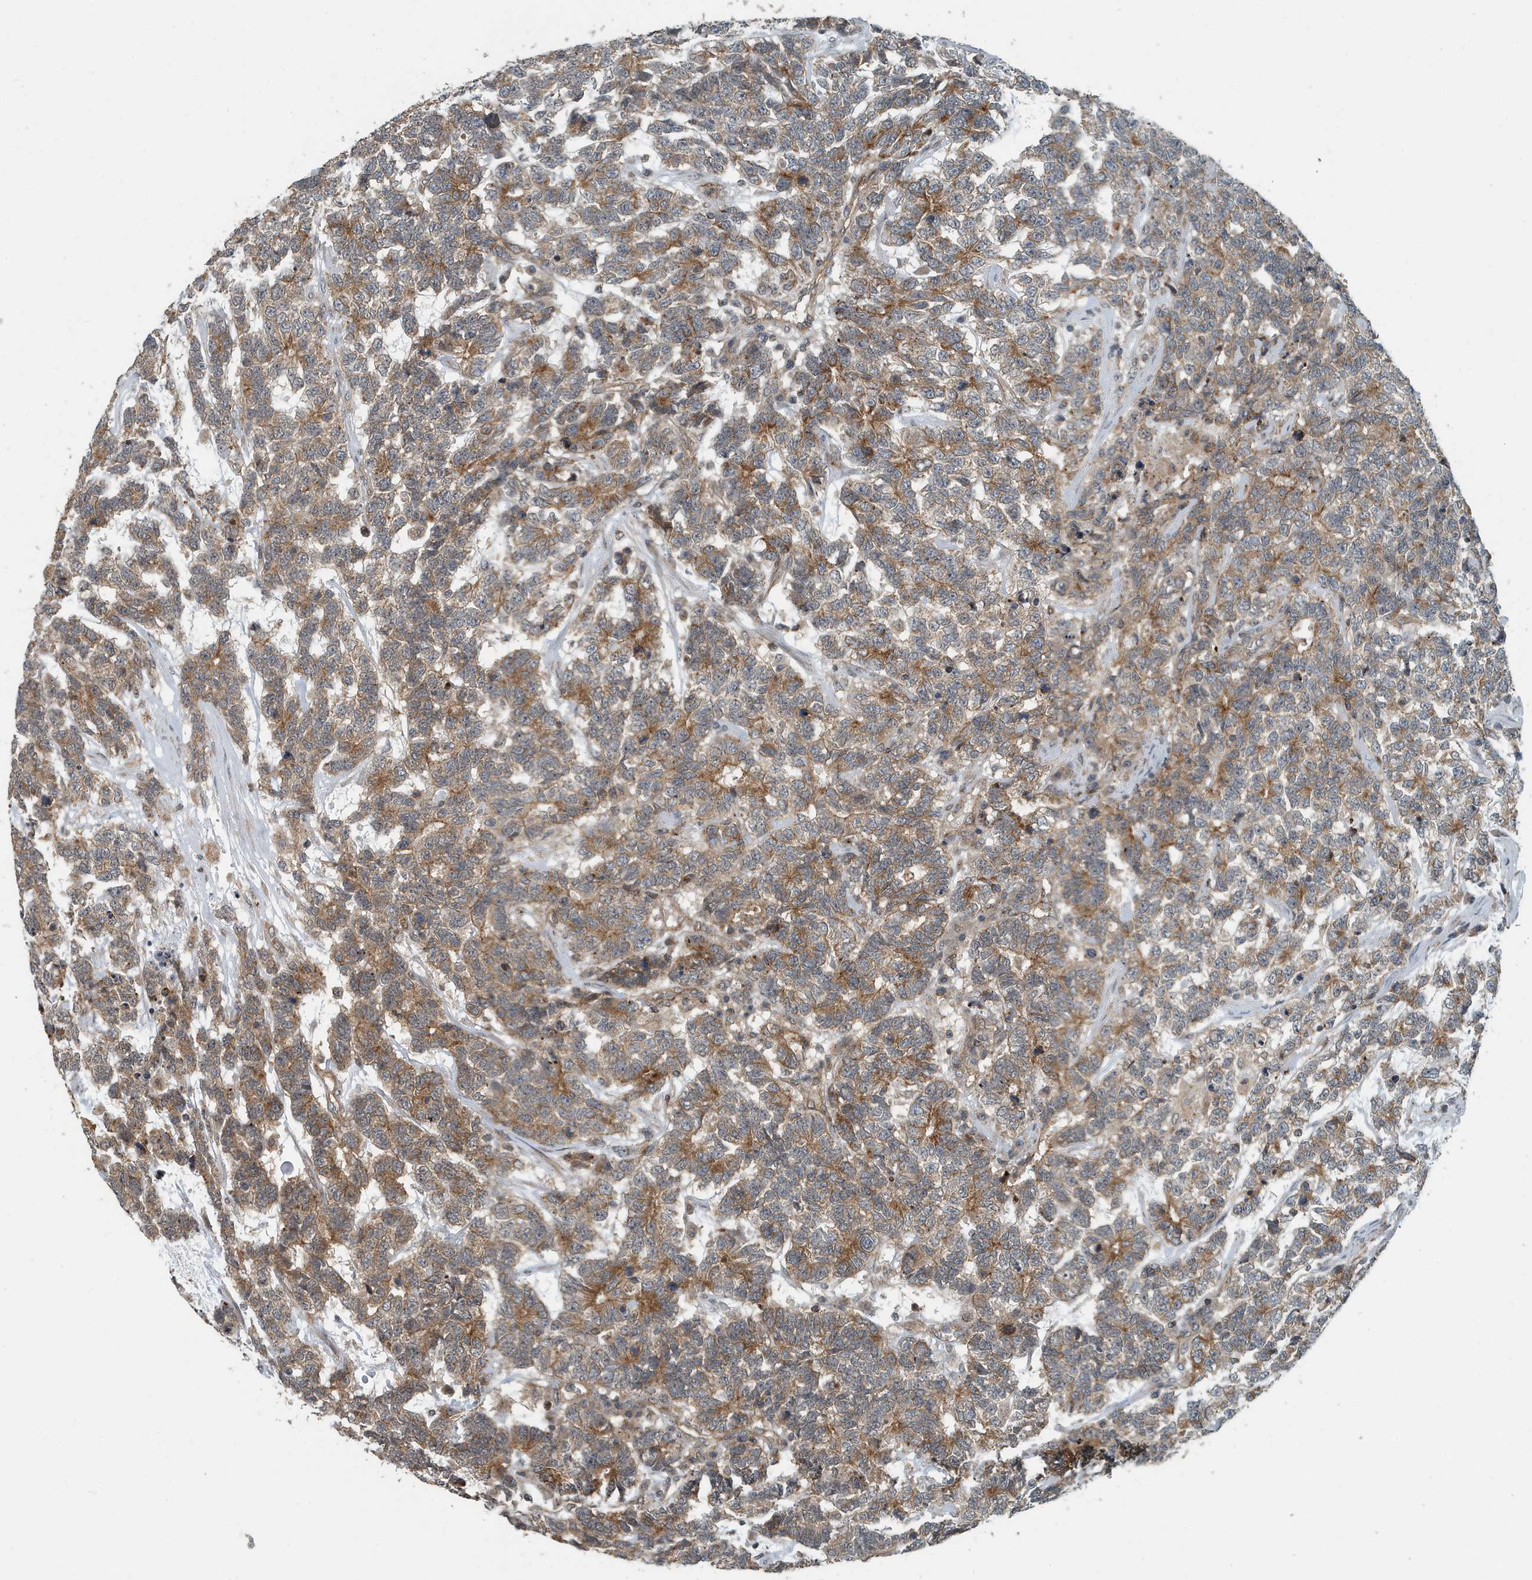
{"staining": {"intensity": "moderate", "quantity": ">75%", "location": "cytoplasmic/membranous"}, "tissue": "testis cancer", "cell_type": "Tumor cells", "image_type": "cancer", "snomed": [{"axis": "morphology", "description": "Carcinoma, Embryonal, NOS"}, {"axis": "topography", "description": "Testis"}], "caption": "Testis embryonal carcinoma stained with a protein marker displays moderate staining in tumor cells.", "gene": "KIF15", "patient": {"sex": "male", "age": 26}}